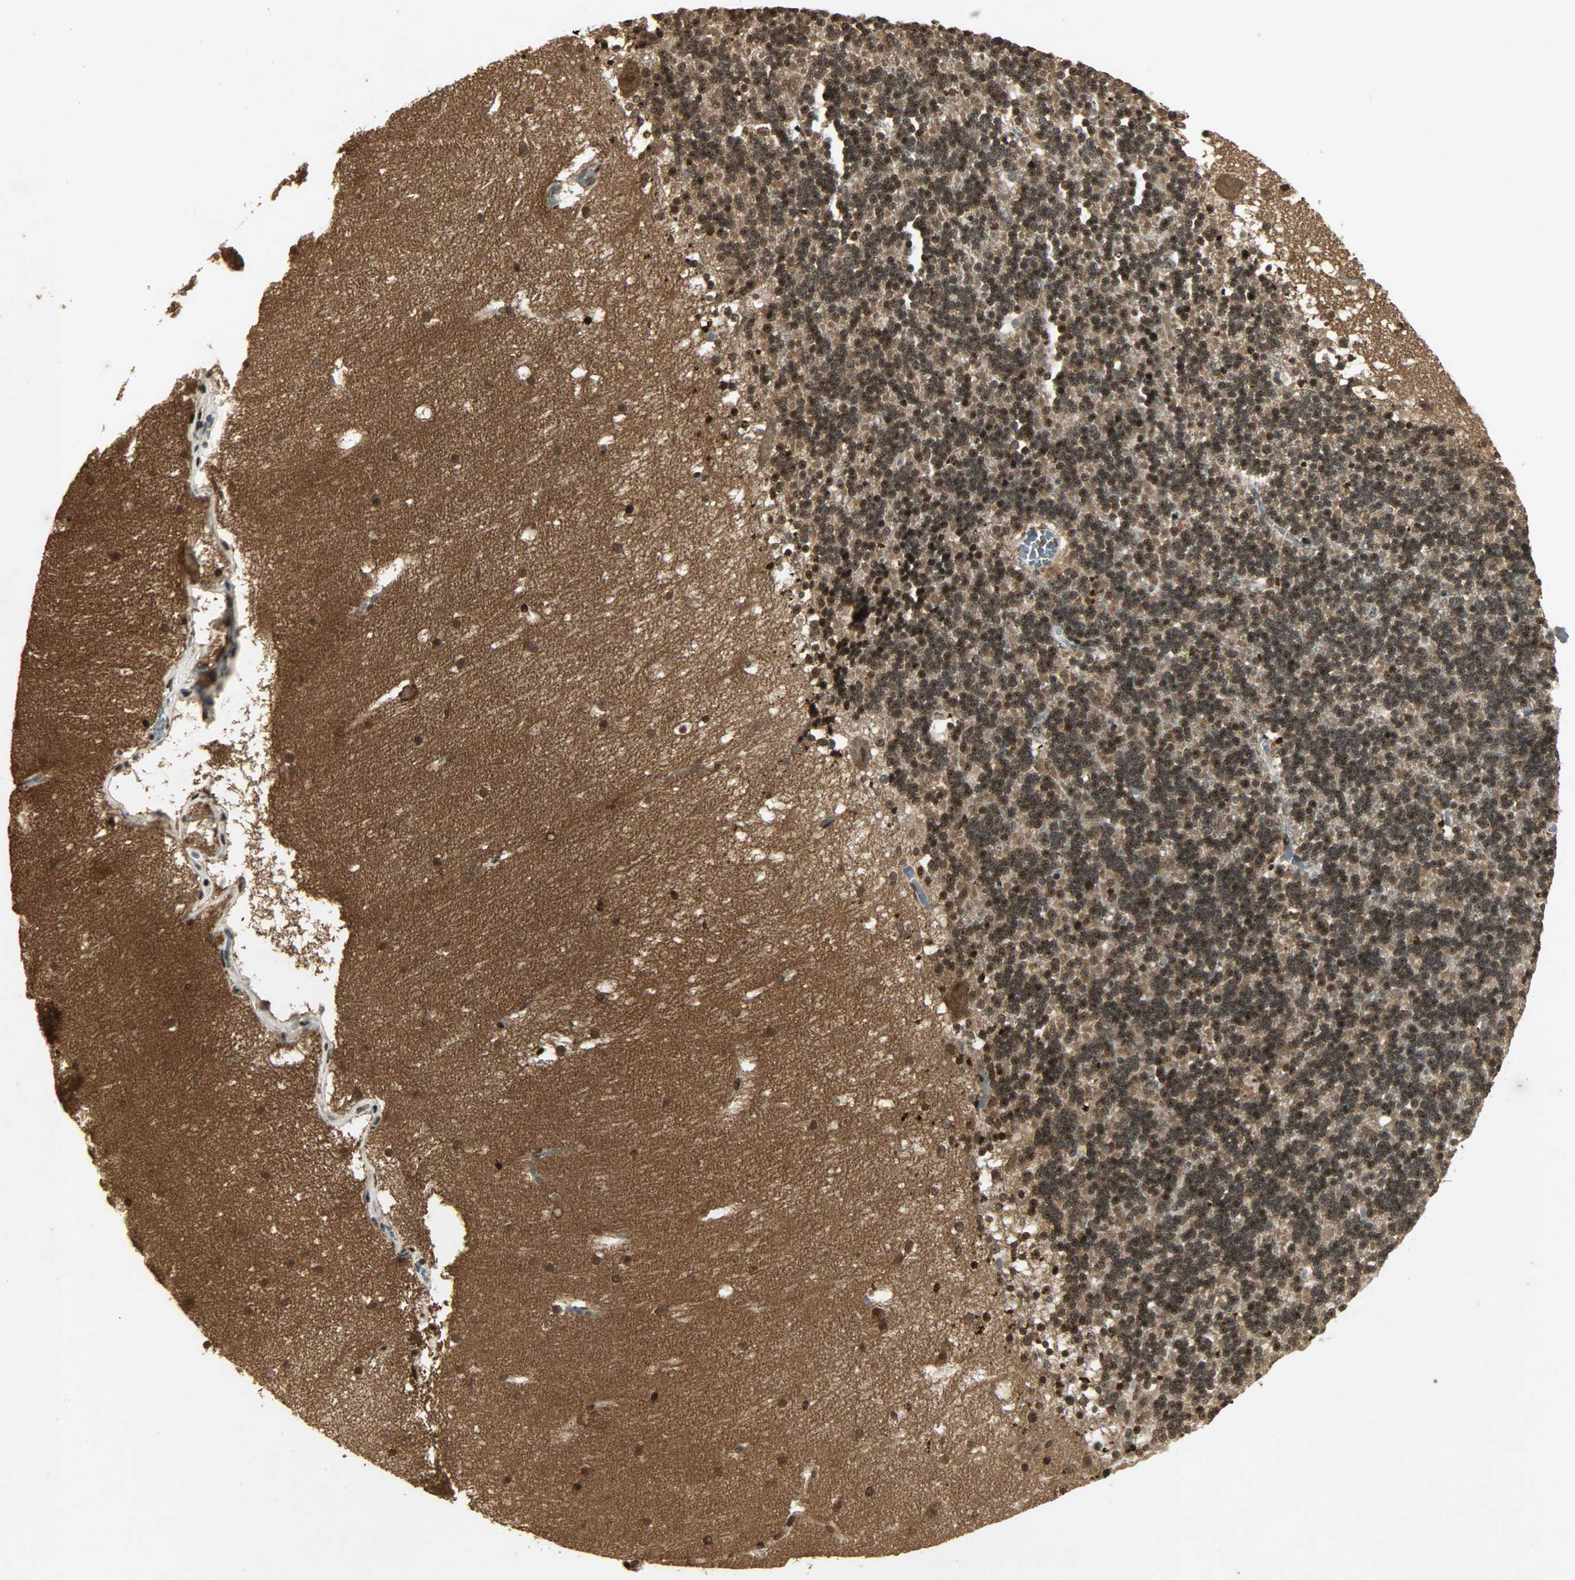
{"staining": {"intensity": "strong", "quantity": ">75%", "location": "cytoplasmic/membranous,nuclear"}, "tissue": "cerebellum", "cell_type": "Cells in granular layer", "image_type": "normal", "snomed": [{"axis": "morphology", "description": "Normal tissue, NOS"}, {"axis": "topography", "description": "Cerebellum"}], "caption": "Approximately >75% of cells in granular layer in unremarkable cerebellum demonstrate strong cytoplasmic/membranous,nuclear protein staining as visualized by brown immunohistochemical staining.", "gene": "PPP3R1", "patient": {"sex": "male", "age": 45}}